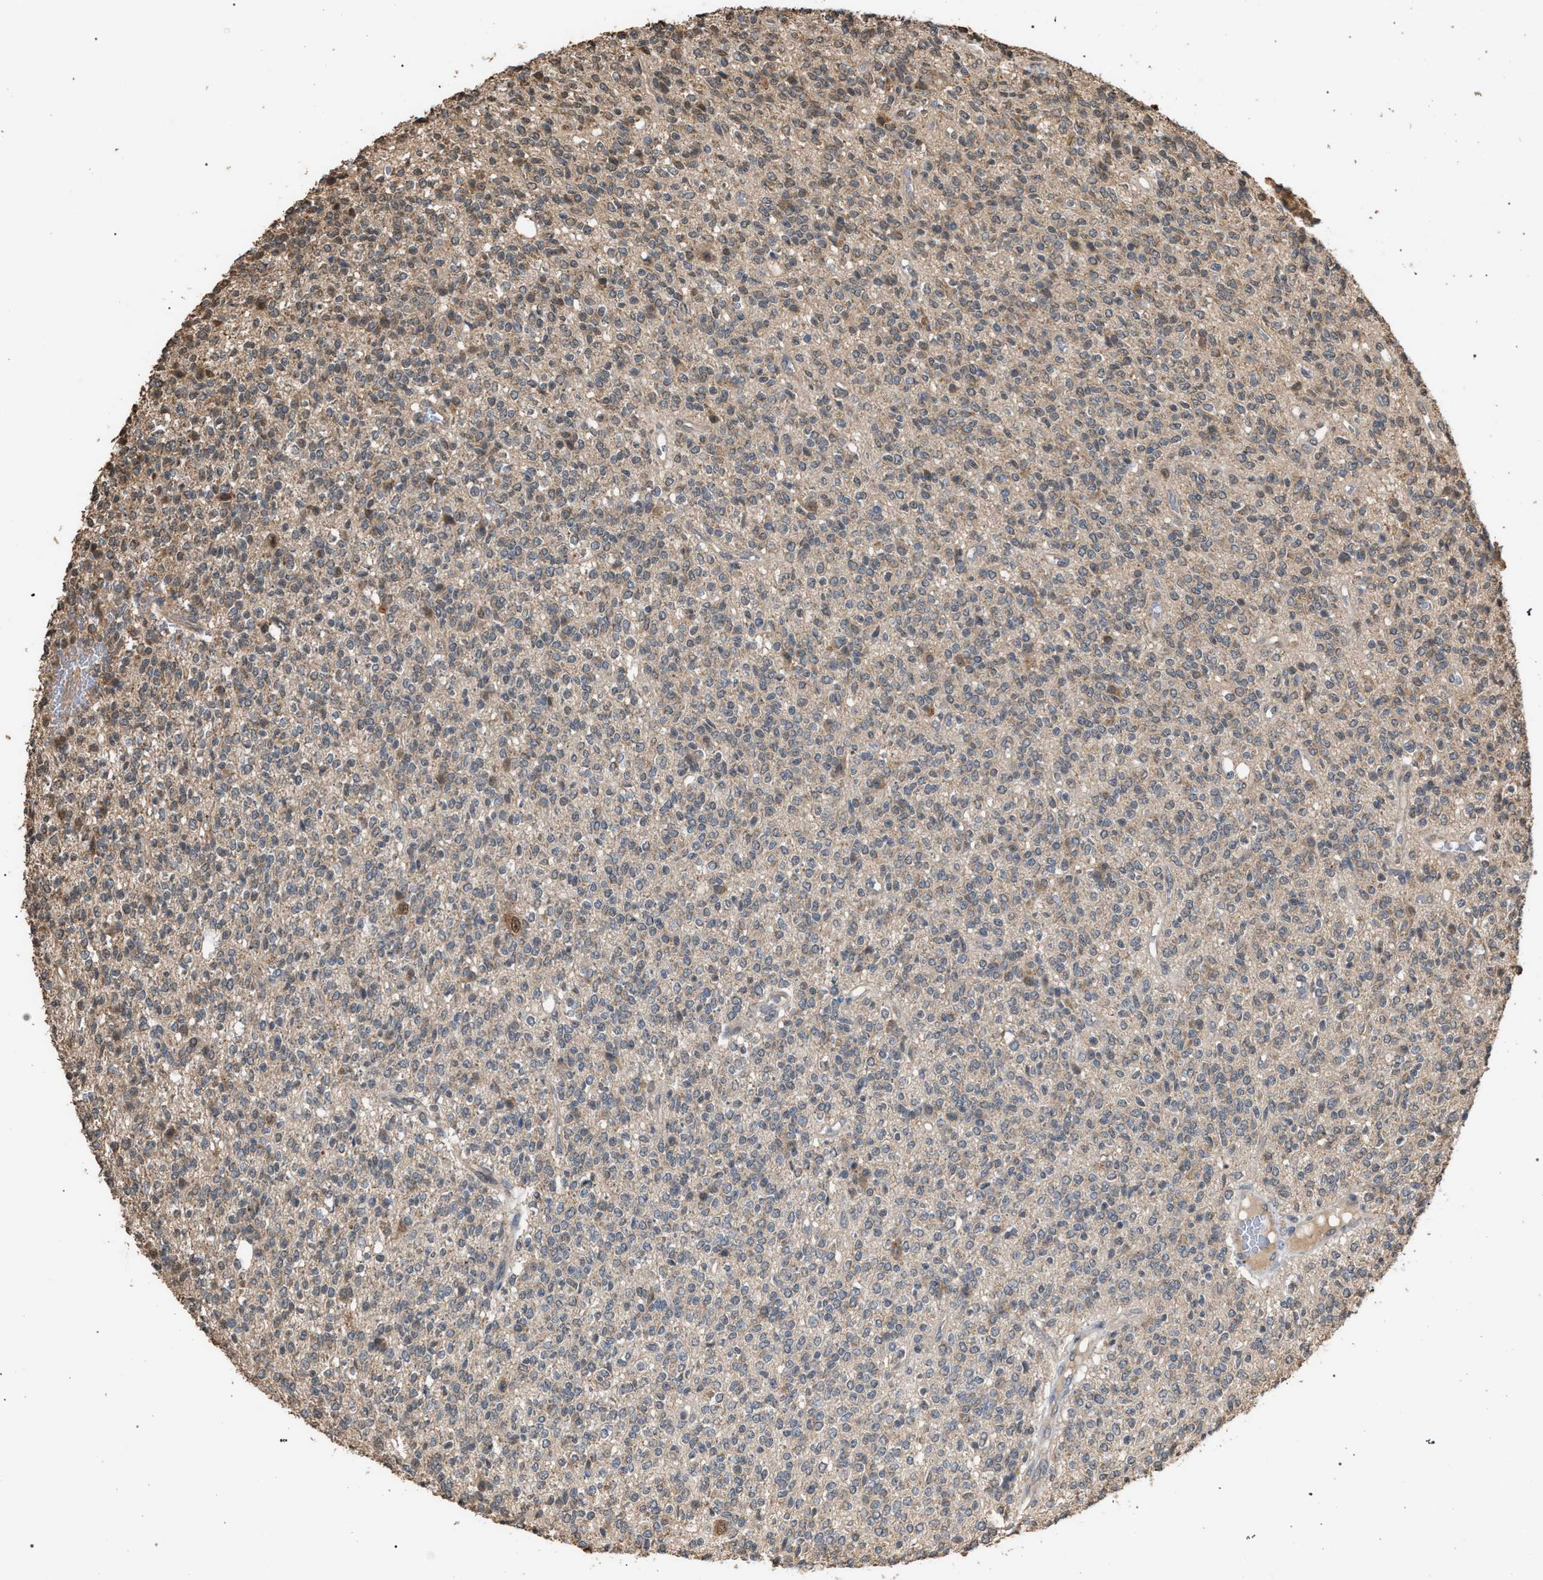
{"staining": {"intensity": "weak", "quantity": "25%-75%", "location": "cytoplasmic/membranous"}, "tissue": "glioma", "cell_type": "Tumor cells", "image_type": "cancer", "snomed": [{"axis": "morphology", "description": "Glioma, malignant, High grade"}, {"axis": "topography", "description": "Brain"}], "caption": "Glioma stained with a protein marker displays weak staining in tumor cells.", "gene": "NAA35", "patient": {"sex": "male", "age": 34}}